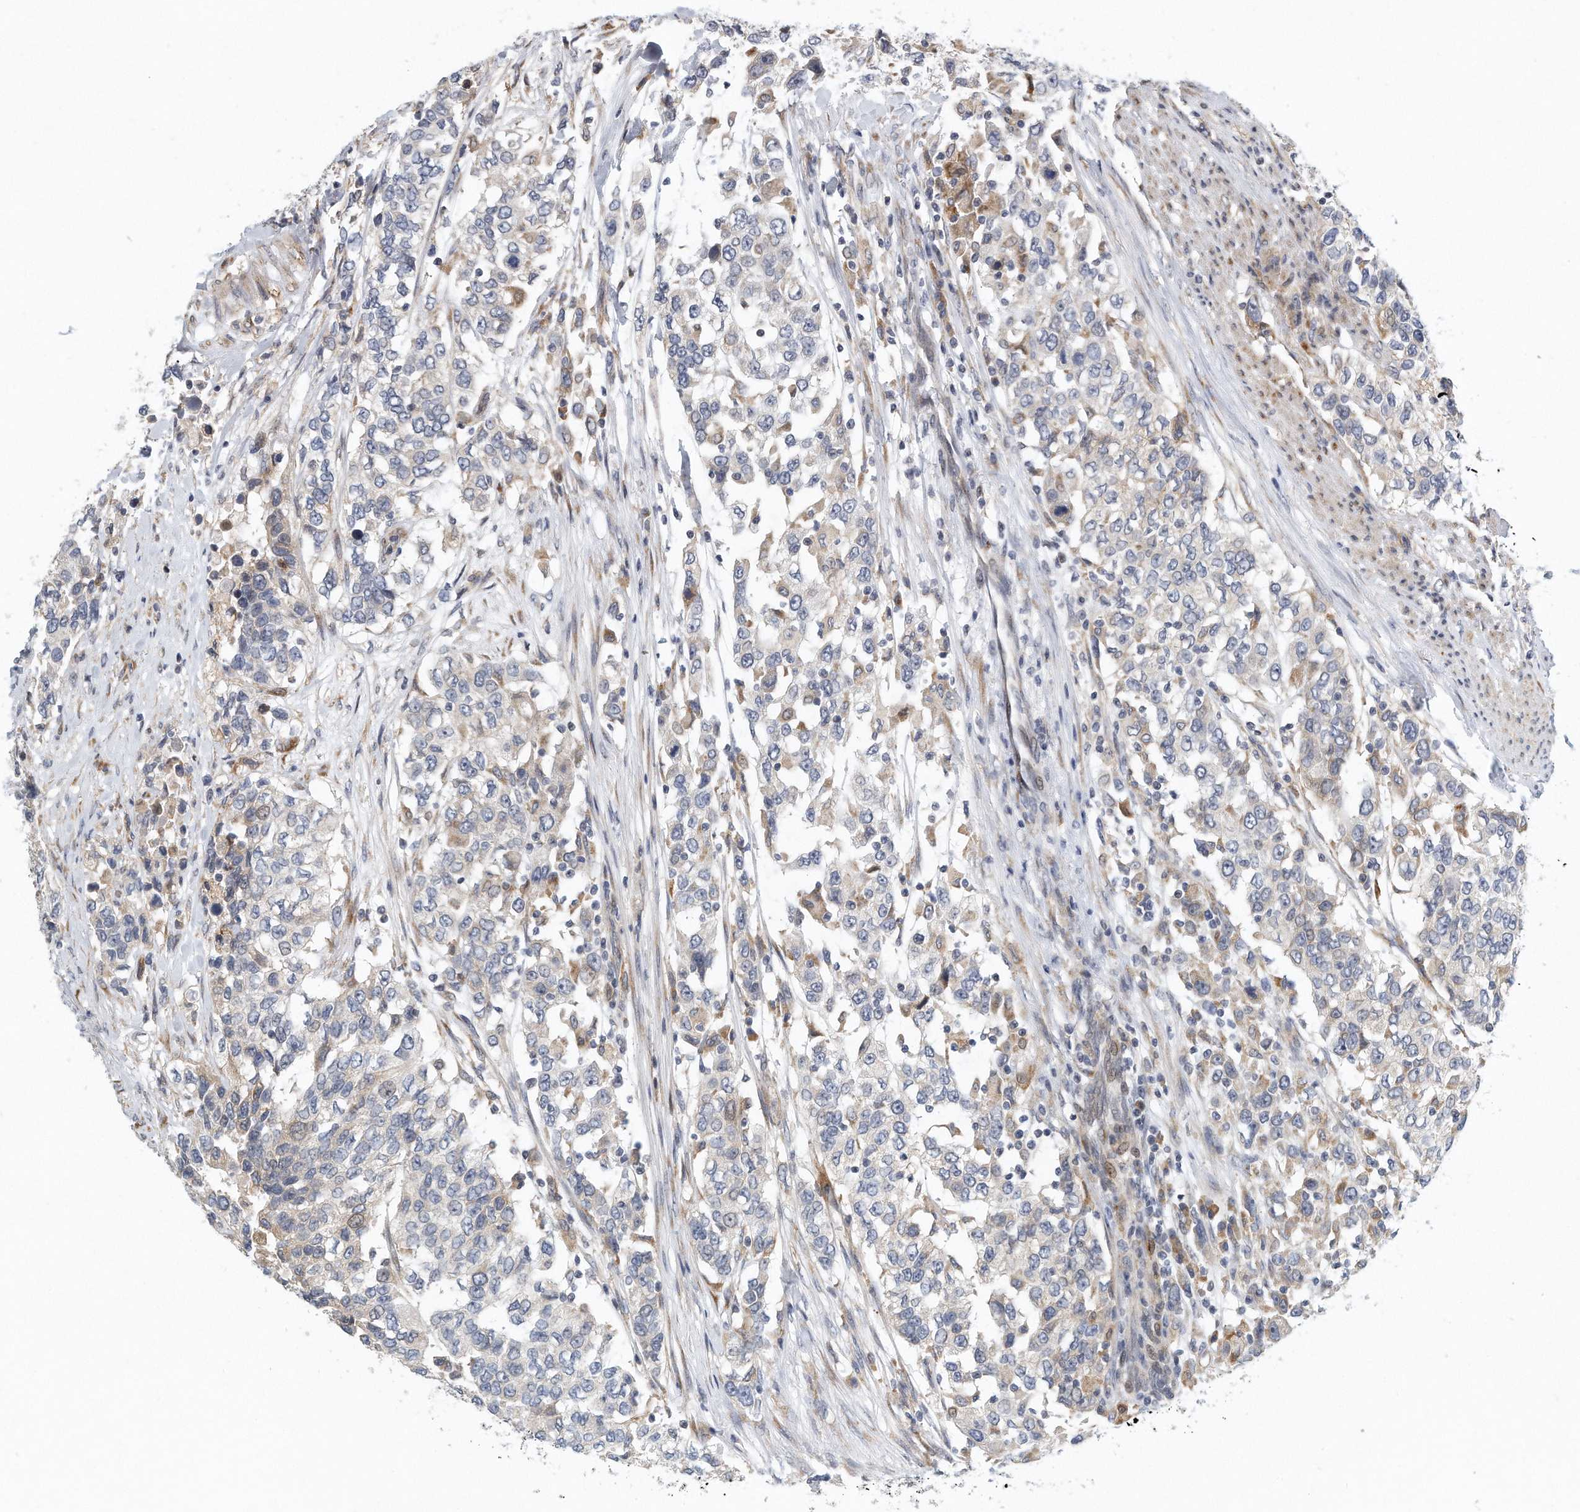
{"staining": {"intensity": "negative", "quantity": "none", "location": "none"}, "tissue": "urothelial cancer", "cell_type": "Tumor cells", "image_type": "cancer", "snomed": [{"axis": "morphology", "description": "Urothelial carcinoma, High grade"}, {"axis": "topography", "description": "Urinary bladder"}], "caption": "This is a image of immunohistochemistry (IHC) staining of high-grade urothelial carcinoma, which shows no staining in tumor cells.", "gene": "VLDLR", "patient": {"sex": "female", "age": 80}}